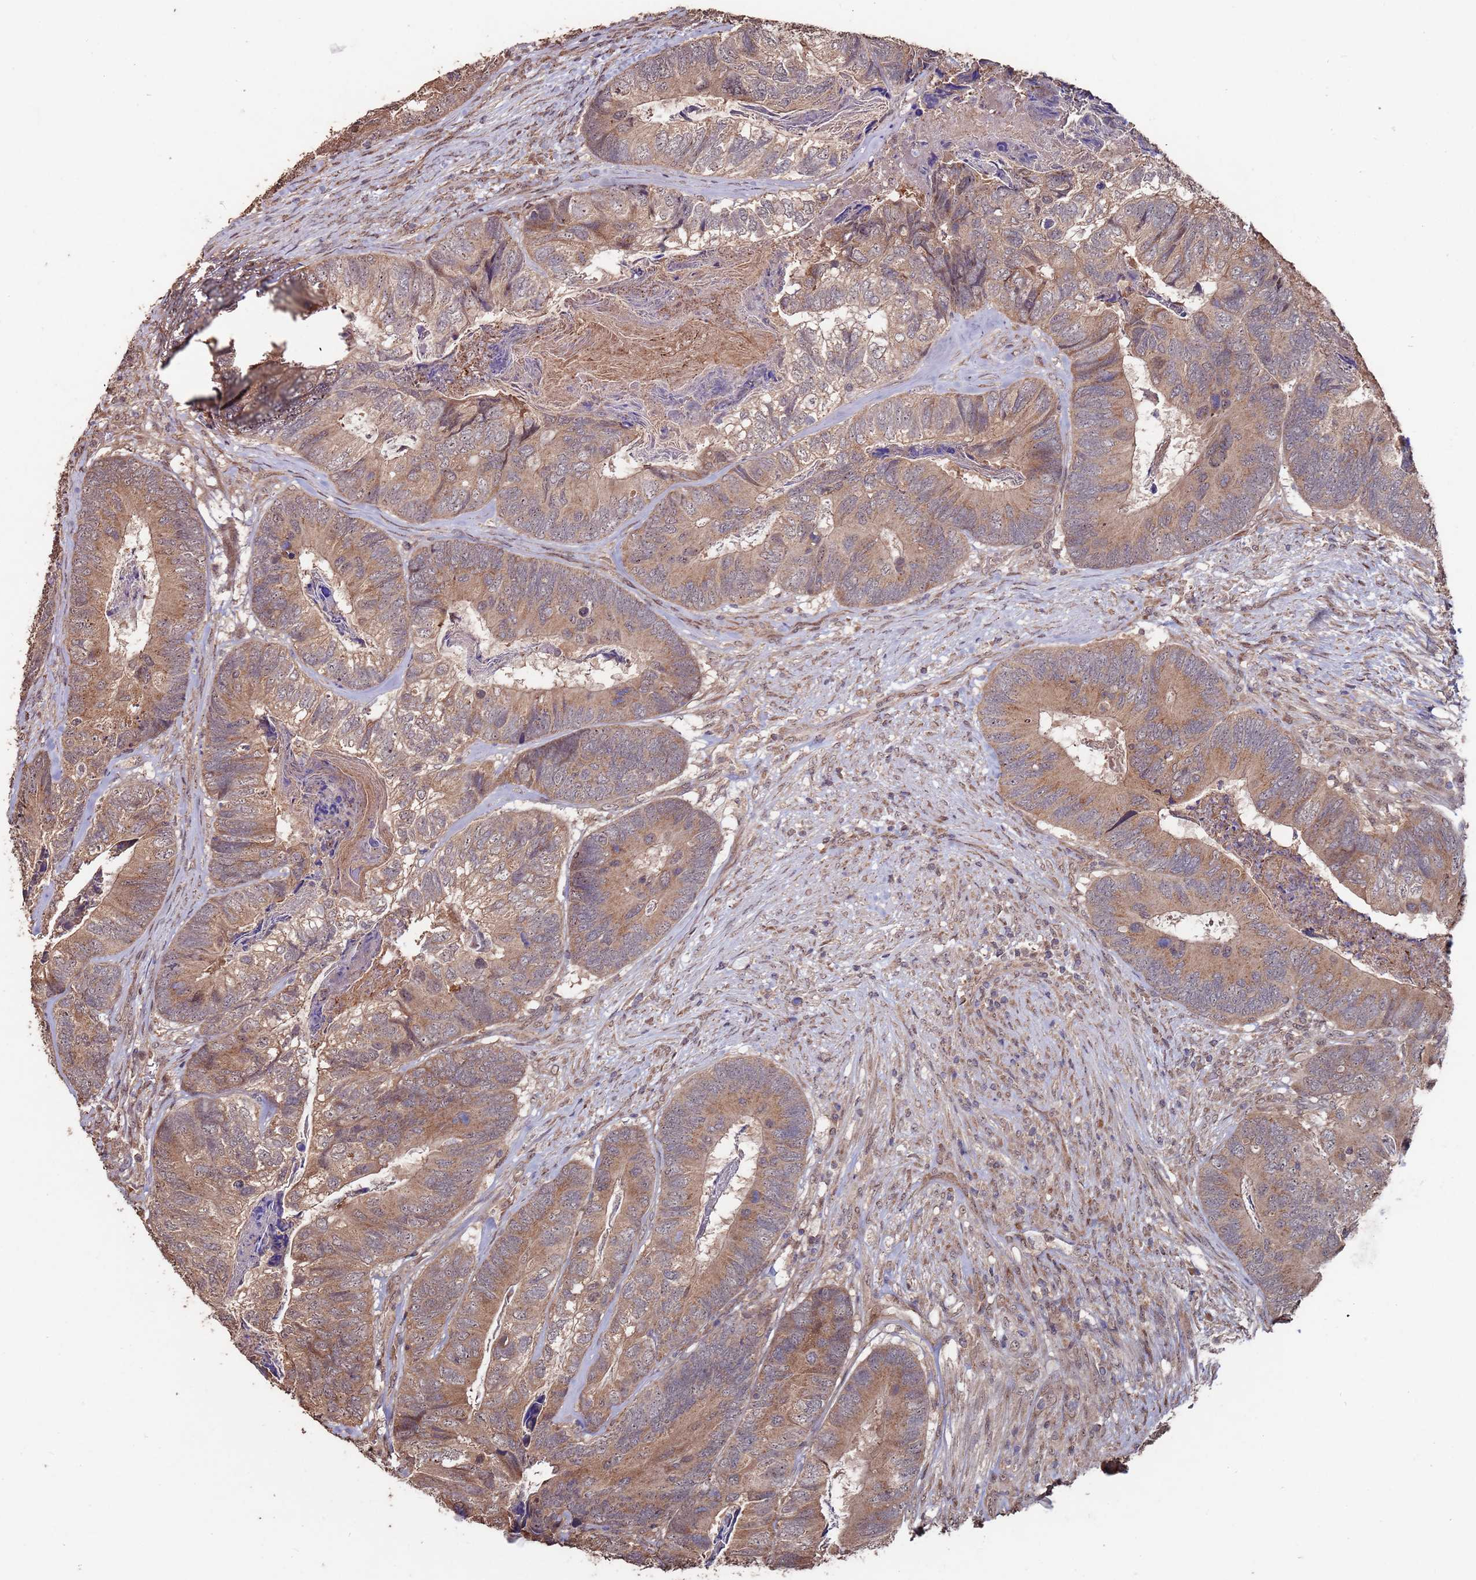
{"staining": {"intensity": "moderate", "quantity": ">75%", "location": "cytoplasmic/membranous"}, "tissue": "colorectal cancer", "cell_type": "Tumor cells", "image_type": "cancer", "snomed": [{"axis": "morphology", "description": "Adenocarcinoma, NOS"}, {"axis": "topography", "description": "Colon"}], "caption": "Immunohistochemical staining of human adenocarcinoma (colorectal) demonstrates moderate cytoplasmic/membranous protein staining in approximately >75% of tumor cells. The staining is performed using DAB brown chromogen to label protein expression. The nuclei are counter-stained blue using hematoxylin.", "gene": "PRR7", "patient": {"sex": "female", "age": 67}}